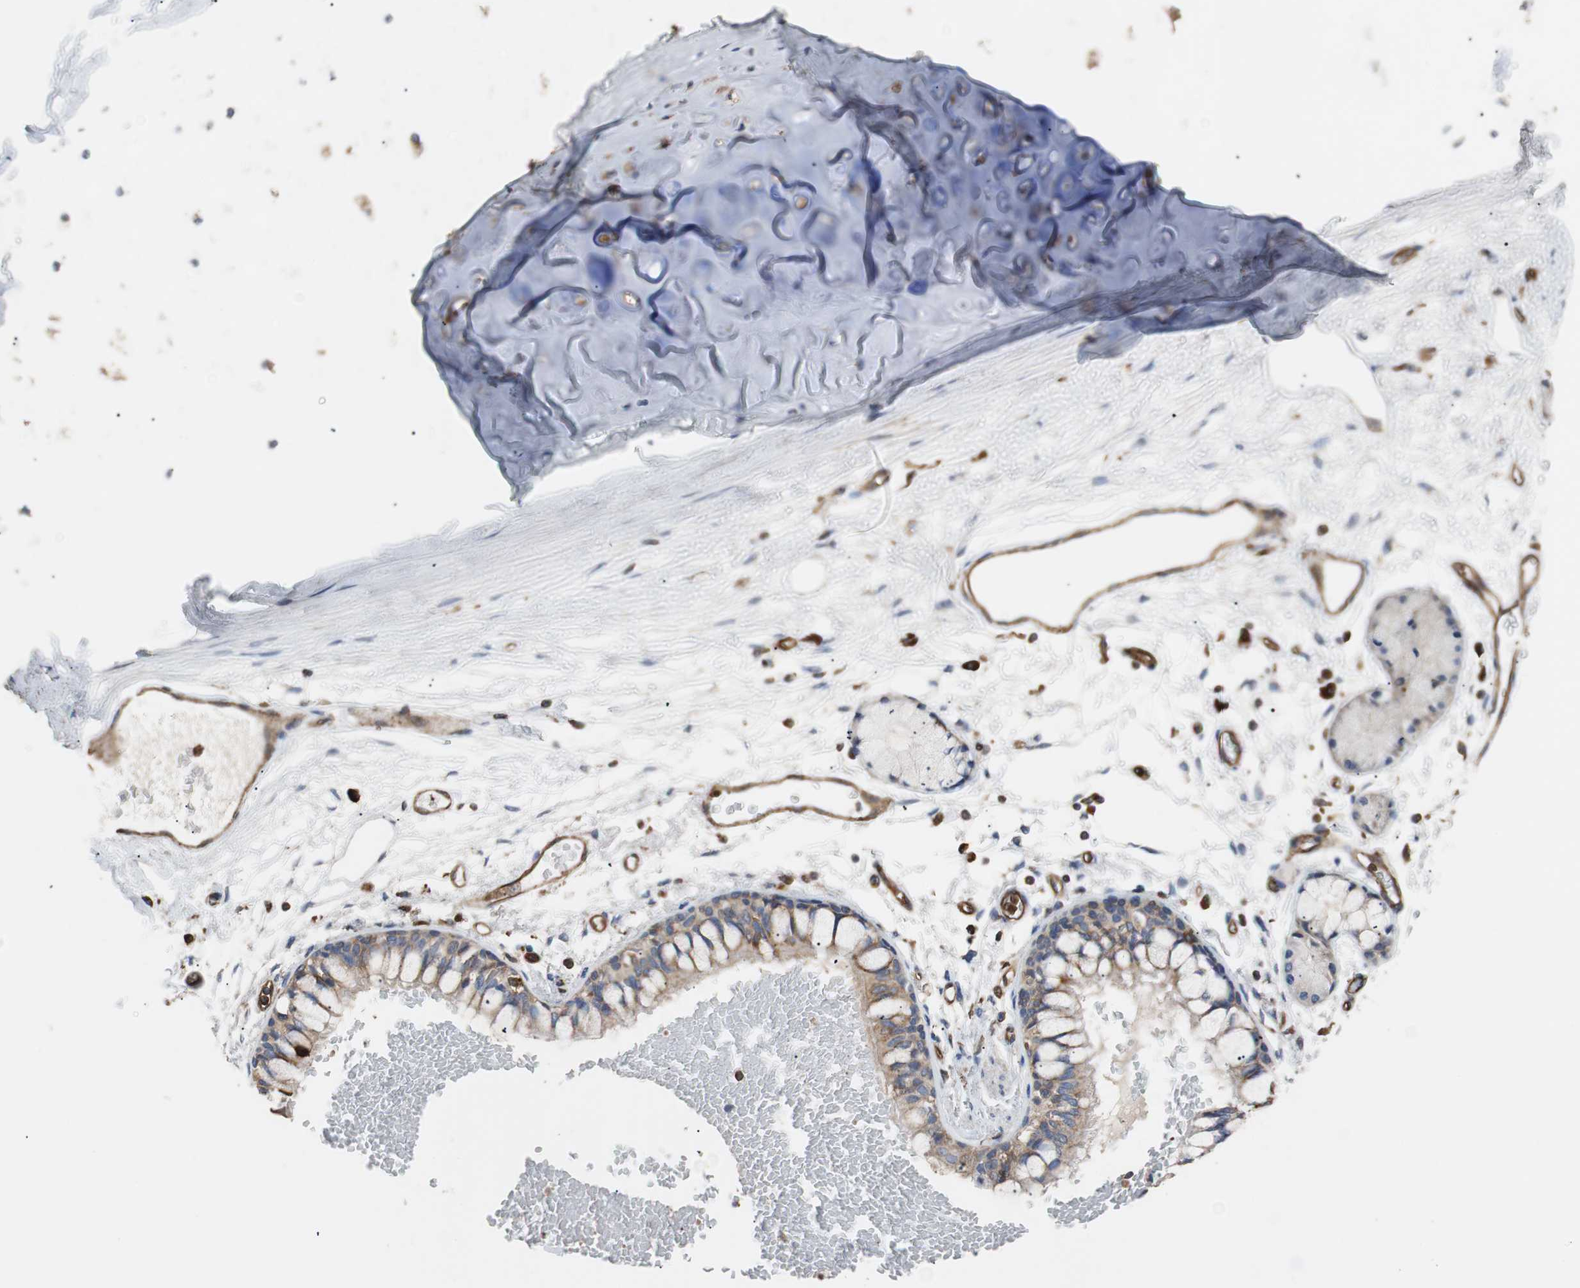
{"staining": {"intensity": "moderate", "quantity": "<25%", "location": "cytoplasmic/membranous"}, "tissue": "adipose tissue", "cell_type": "Adipocytes", "image_type": "normal", "snomed": [{"axis": "morphology", "description": "Normal tissue, NOS"}, {"axis": "topography", "description": "Cartilage tissue"}, {"axis": "topography", "description": "Bronchus"}], "caption": "Brown immunohistochemical staining in benign adipose tissue exhibits moderate cytoplasmic/membranous positivity in about <25% of adipocytes.", "gene": "PLCG2", "patient": {"sex": "female", "age": 73}}